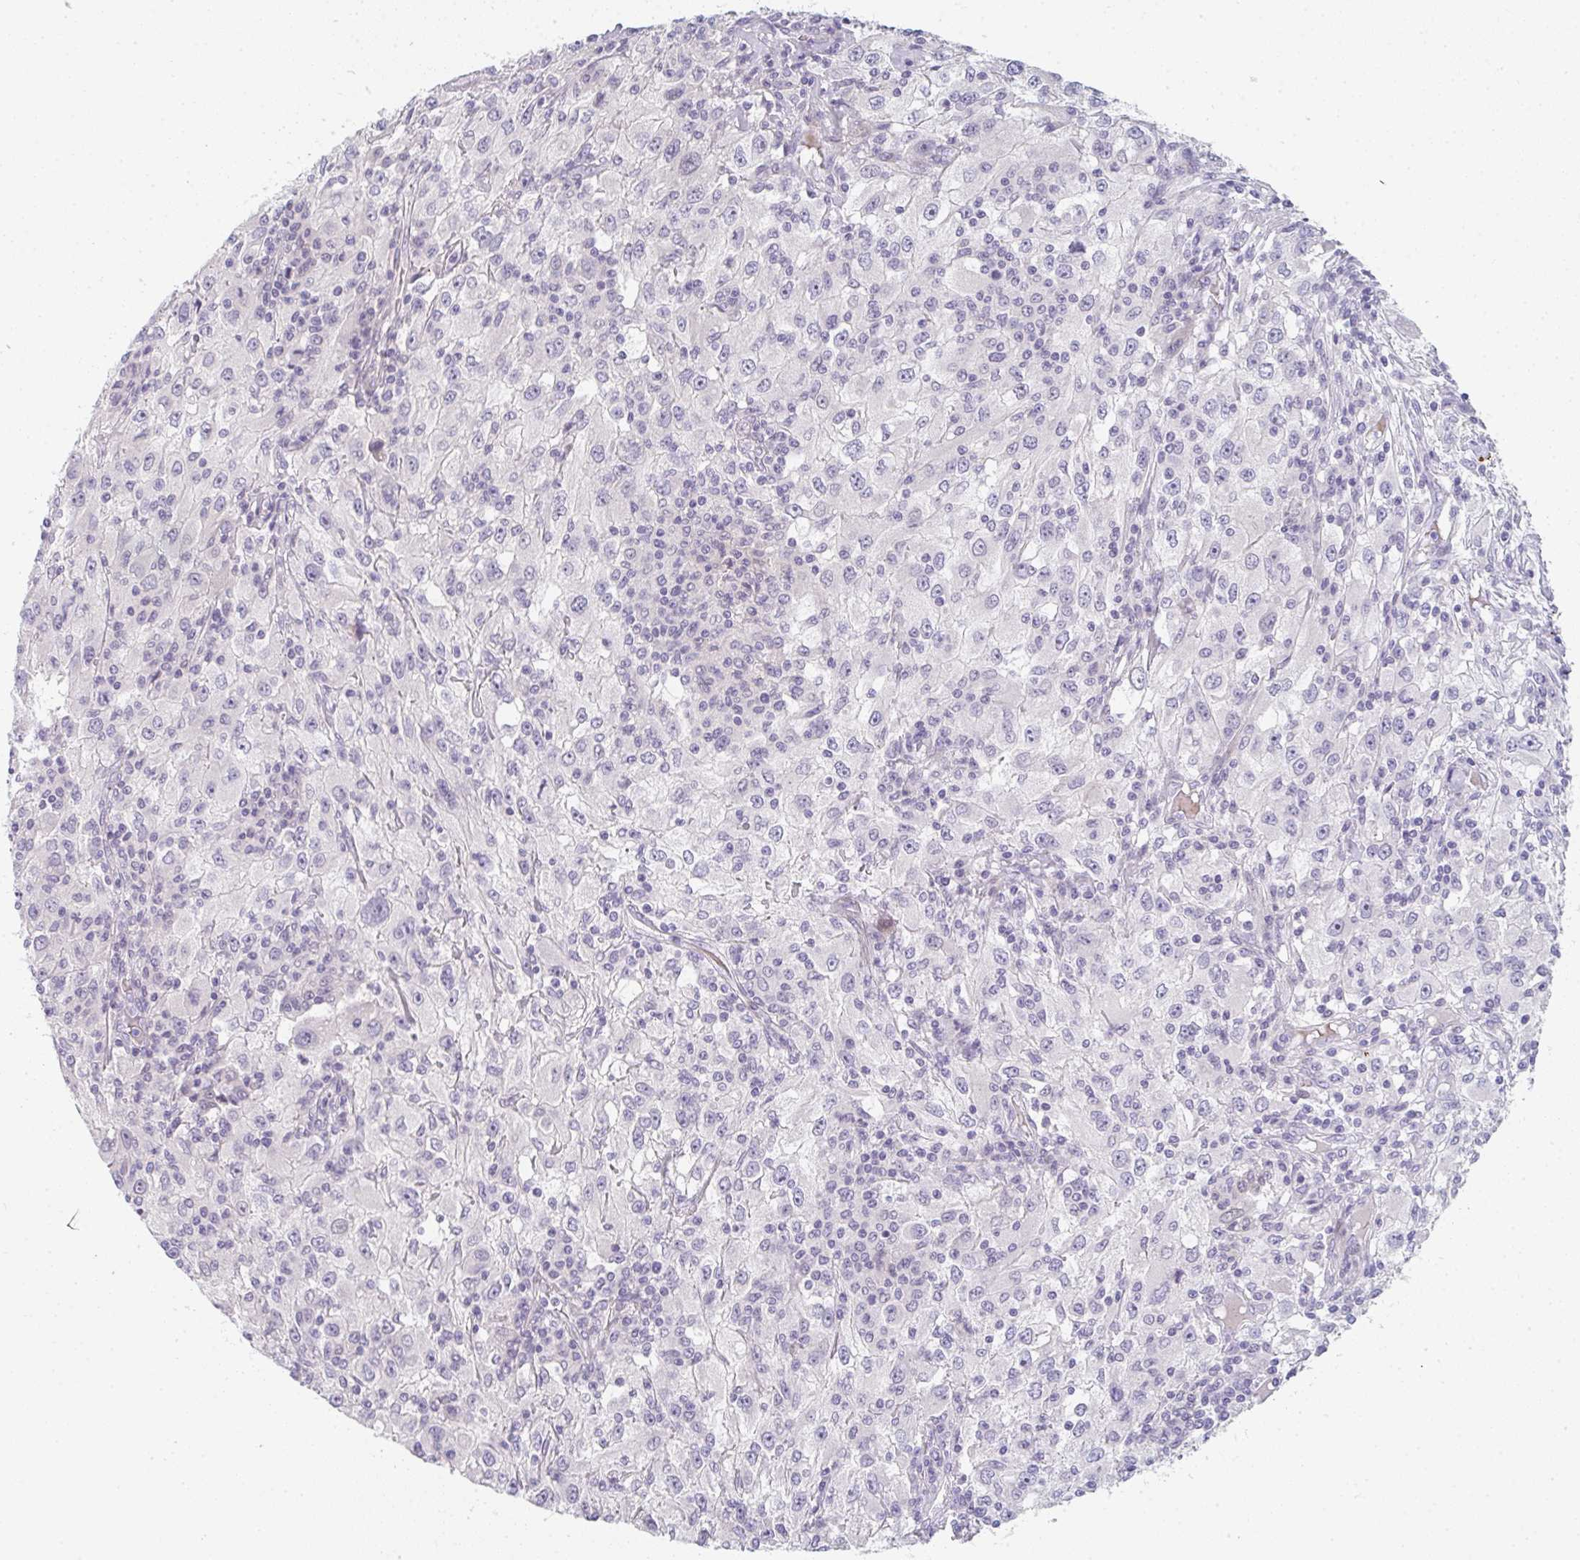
{"staining": {"intensity": "negative", "quantity": "none", "location": "none"}, "tissue": "renal cancer", "cell_type": "Tumor cells", "image_type": "cancer", "snomed": [{"axis": "morphology", "description": "Adenocarcinoma, NOS"}, {"axis": "topography", "description": "Kidney"}], "caption": "Immunohistochemical staining of human renal adenocarcinoma demonstrates no significant expression in tumor cells. (Brightfield microscopy of DAB (3,3'-diaminobenzidine) immunohistochemistry at high magnification).", "gene": "NEU2", "patient": {"sex": "female", "age": 67}}